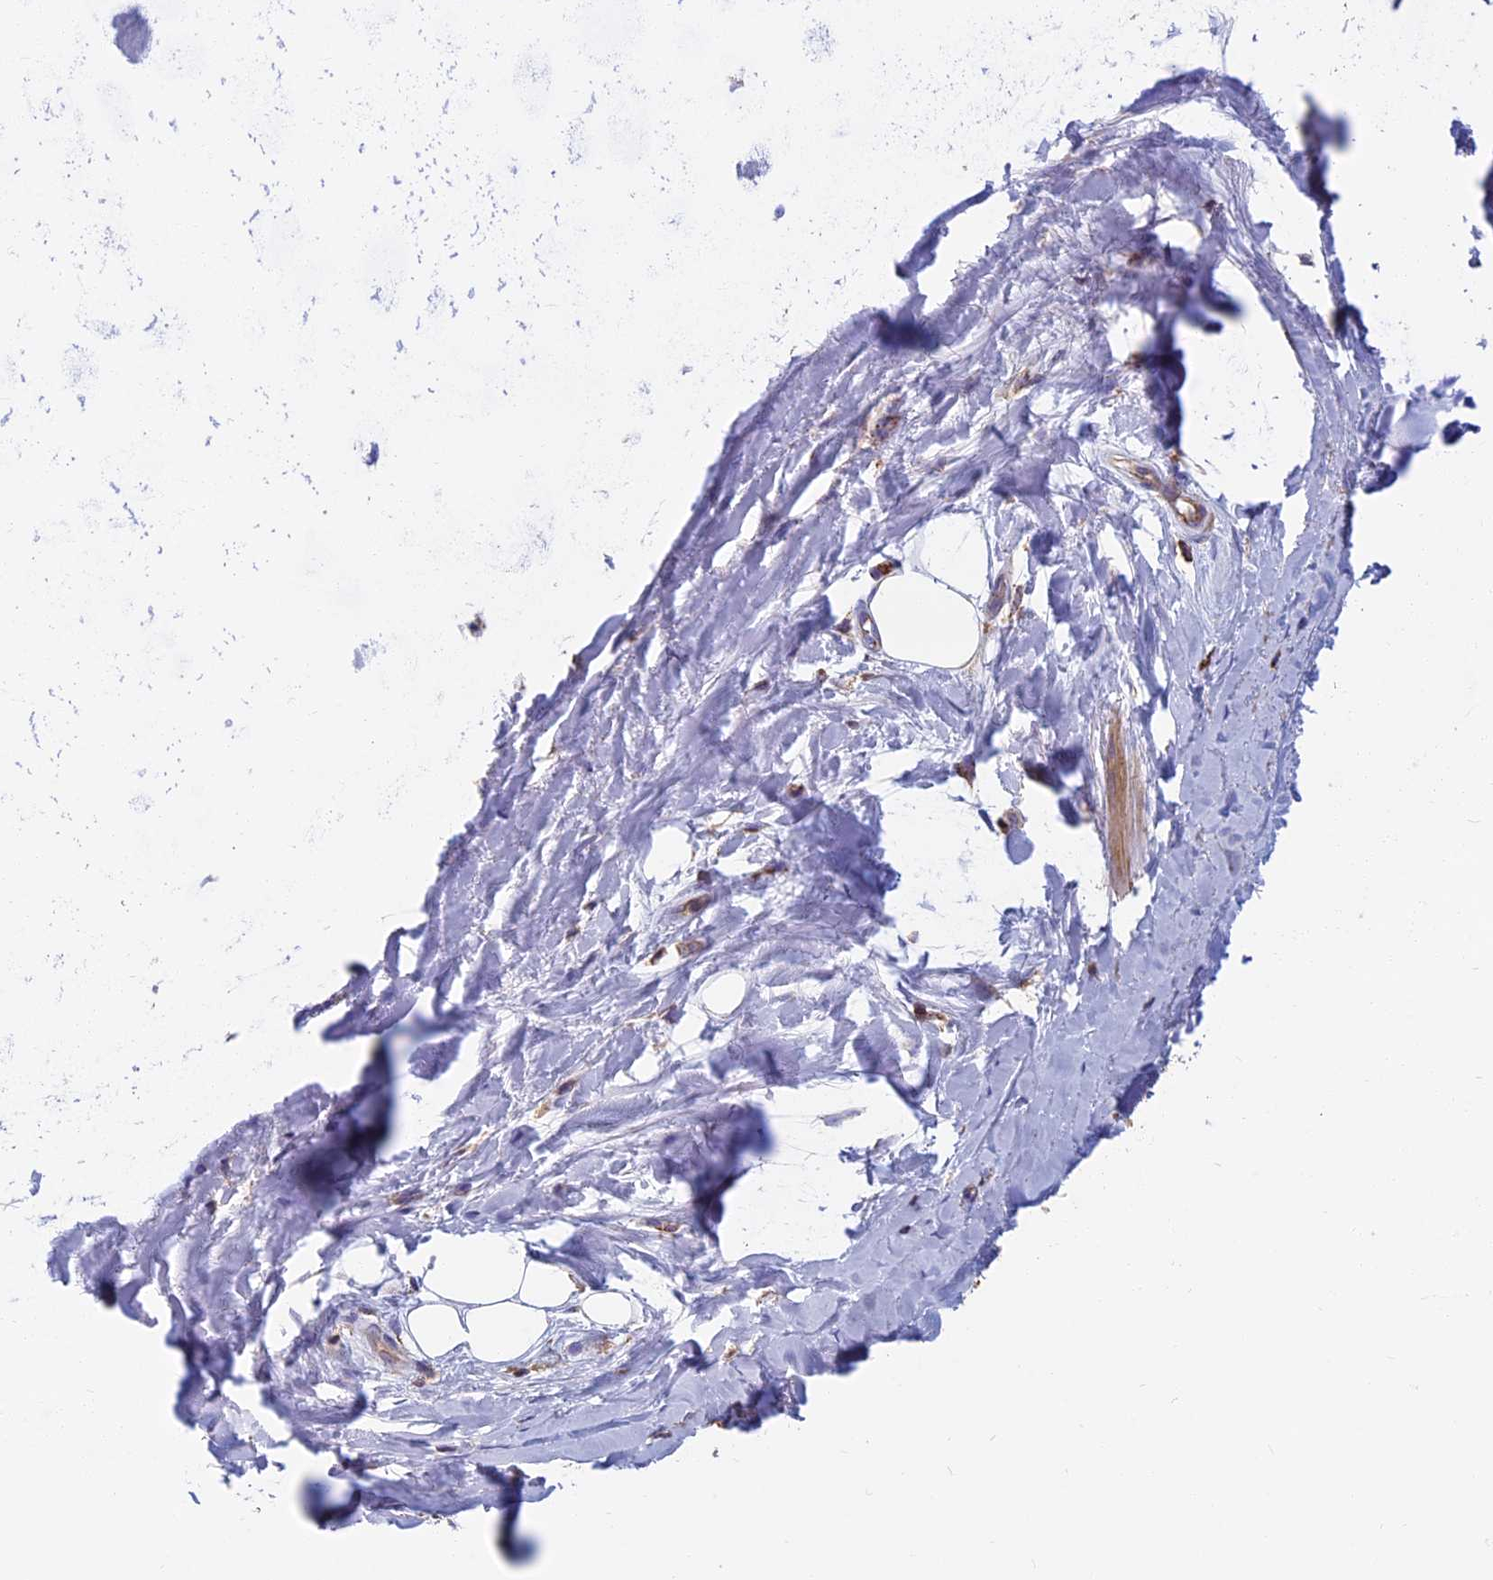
{"staining": {"intensity": "negative", "quantity": "none", "location": "none"}, "tissue": "adipose tissue", "cell_type": "Adipocytes", "image_type": "normal", "snomed": [{"axis": "morphology", "description": "Normal tissue, NOS"}, {"axis": "topography", "description": "Lymph node"}, {"axis": "topography", "description": "Cartilage tissue"}, {"axis": "topography", "description": "Bronchus"}], "caption": "A high-resolution micrograph shows immunohistochemistry (IHC) staining of normal adipose tissue, which exhibits no significant staining in adipocytes. (DAB (3,3'-diaminobenzidine) immunohistochemistry (IHC) visualized using brightfield microscopy, high magnification).", "gene": "HSD17B8", "patient": {"sex": "male", "age": 63}}